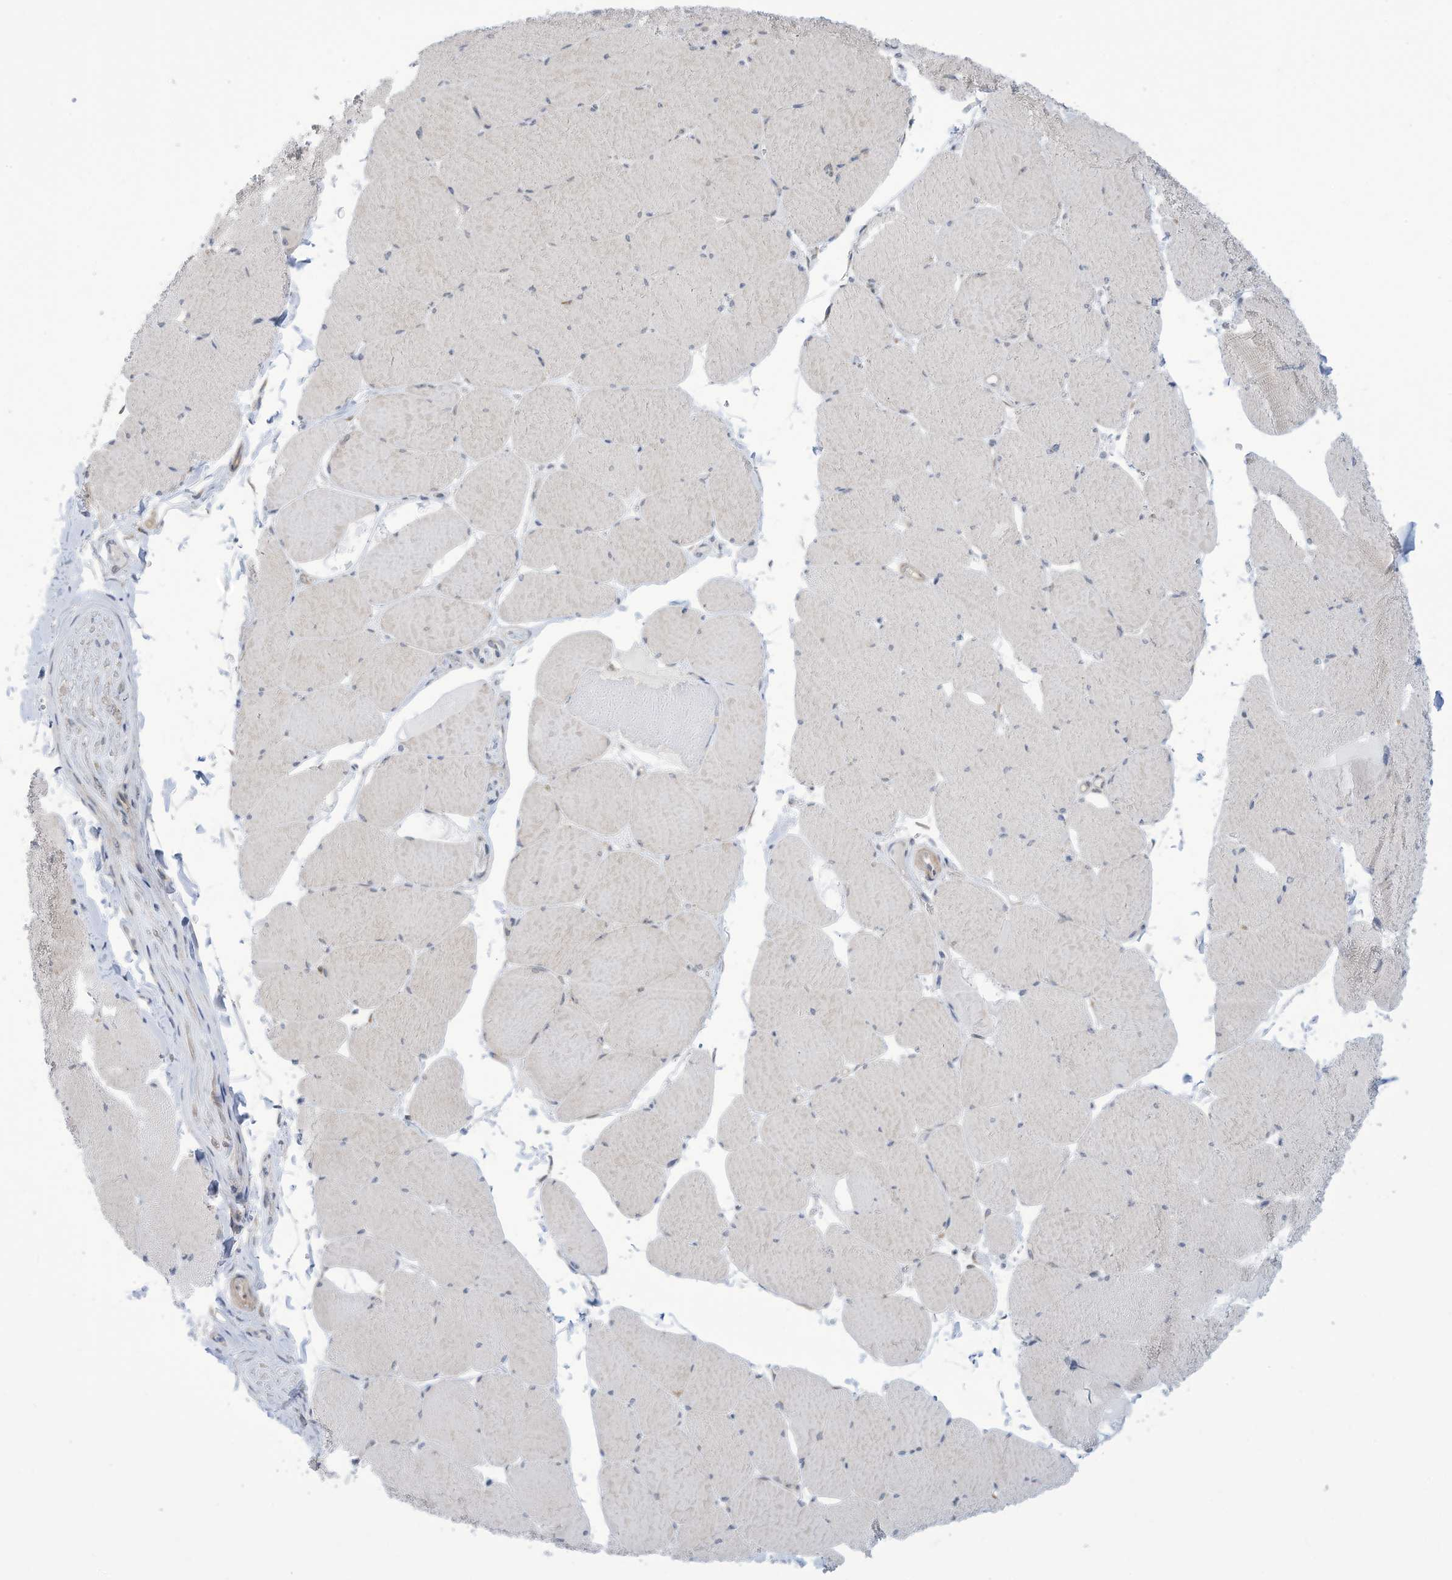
{"staining": {"intensity": "weak", "quantity": "25%-75%", "location": "cytoplasmic/membranous"}, "tissue": "skeletal muscle", "cell_type": "Myocytes", "image_type": "normal", "snomed": [{"axis": "morphology", "description": "Normal tissue, NOS"}, {"axis": "topography", "description": "Skeletal muscle"}, {"axis": "topography", "description": "Head-Neck"}], "caption": "Skeletal muscle stained with immunohistochemistry (IHC) exhibits weak cytoplasmic/membranous staining in approximately 25%-75% of myocytes. (DAB IHC, brown staining for protein, blue staining for nuclei).", "gene": "ZNF292", "patient": {"sex": "male", "age": 66}}